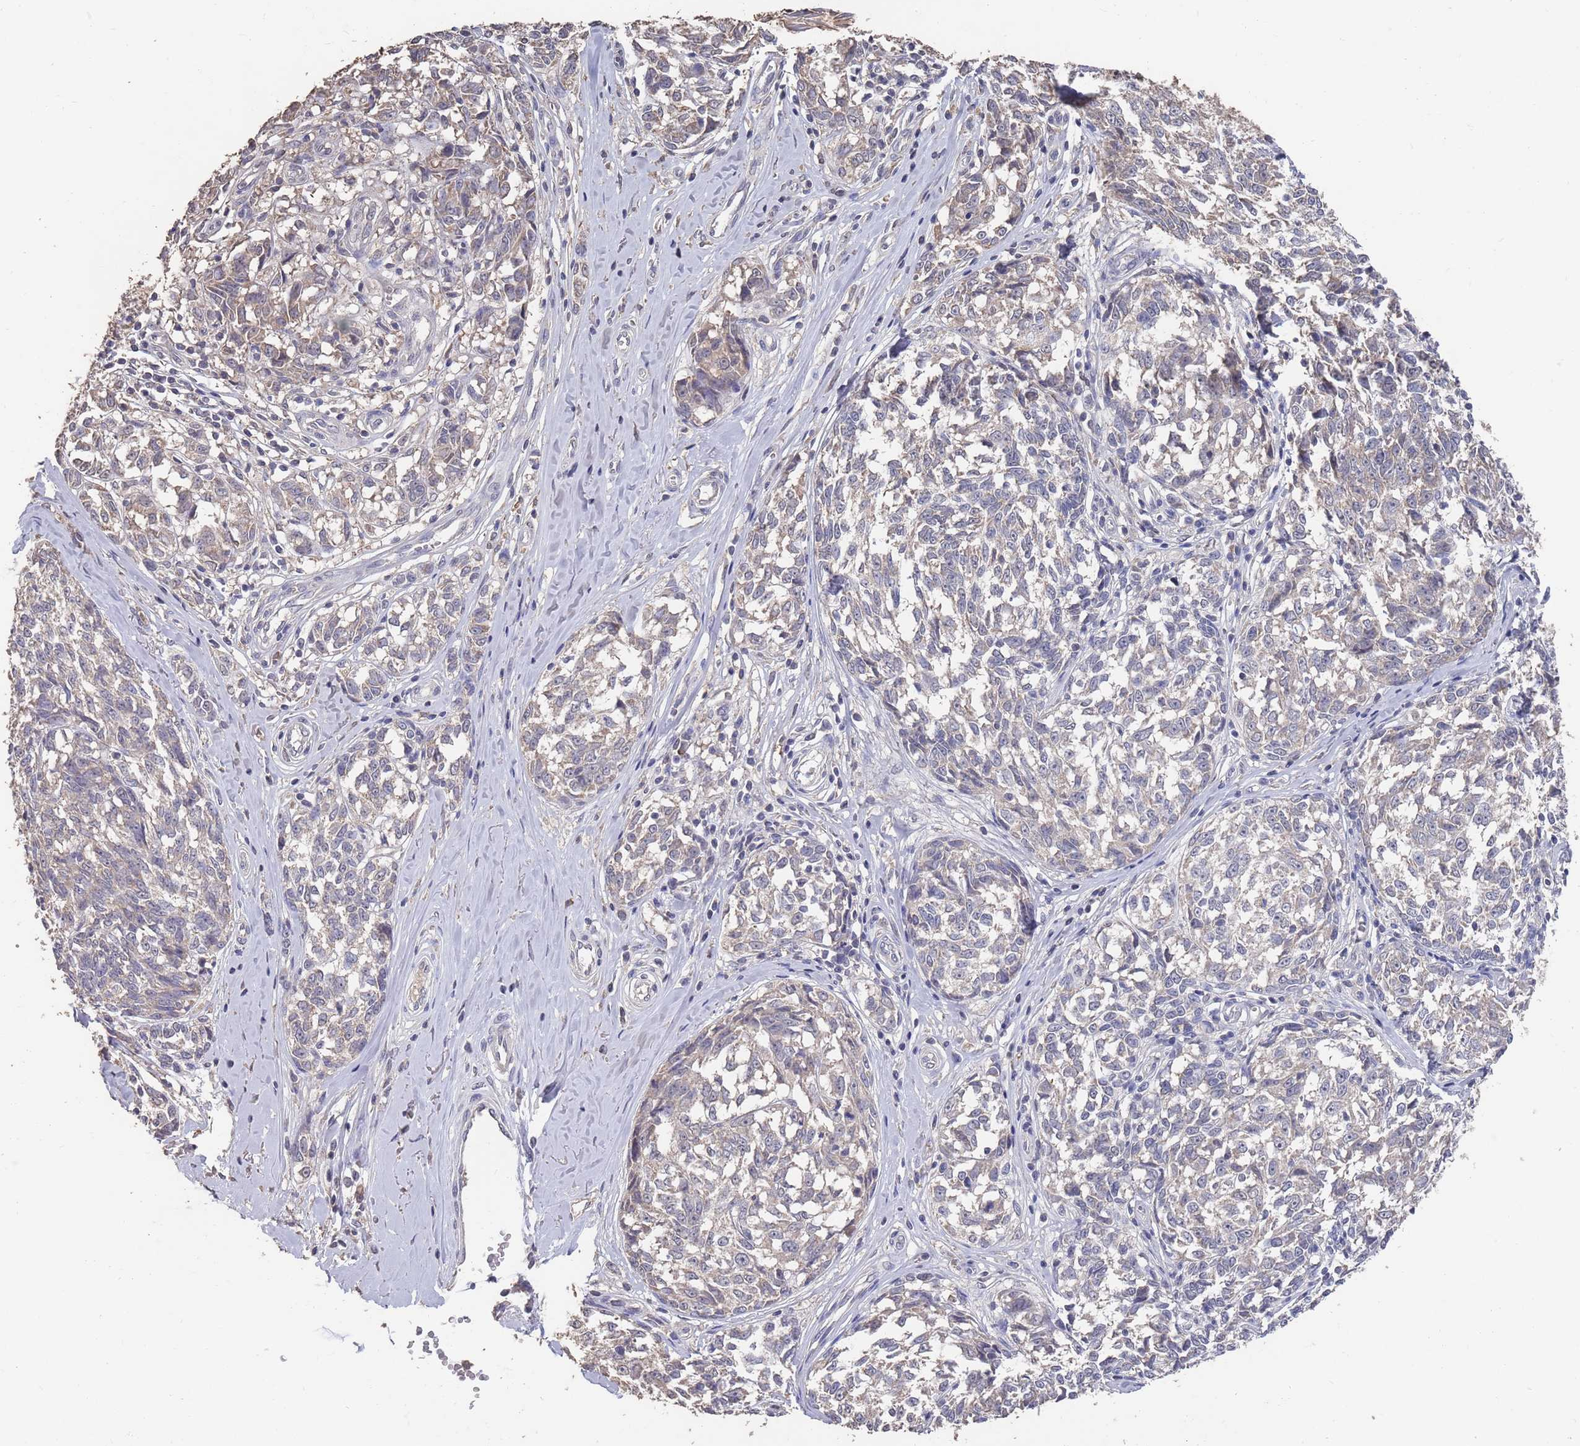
{"staining": {"intensity": "negative", "quantity": "none", "location": "none"}, "tissue": "melanoma", "cell_type": "Tumor cells", "image_type": "cancer", "snomed": [{"axis": "morphology", "description": "Normal tissue, NOS"}, {"axis": "morphology", "description": "Malignant melanoma, NOS"}, {"axis": "topography", "description": "Skin"}], "caption": "This is an immunohistochemistry (IHC) photomicrograph of human melanoma. There is no staining in tumor cells.", "gene": "BTBD18", "patient": {"sex": "female", "age": 64}}